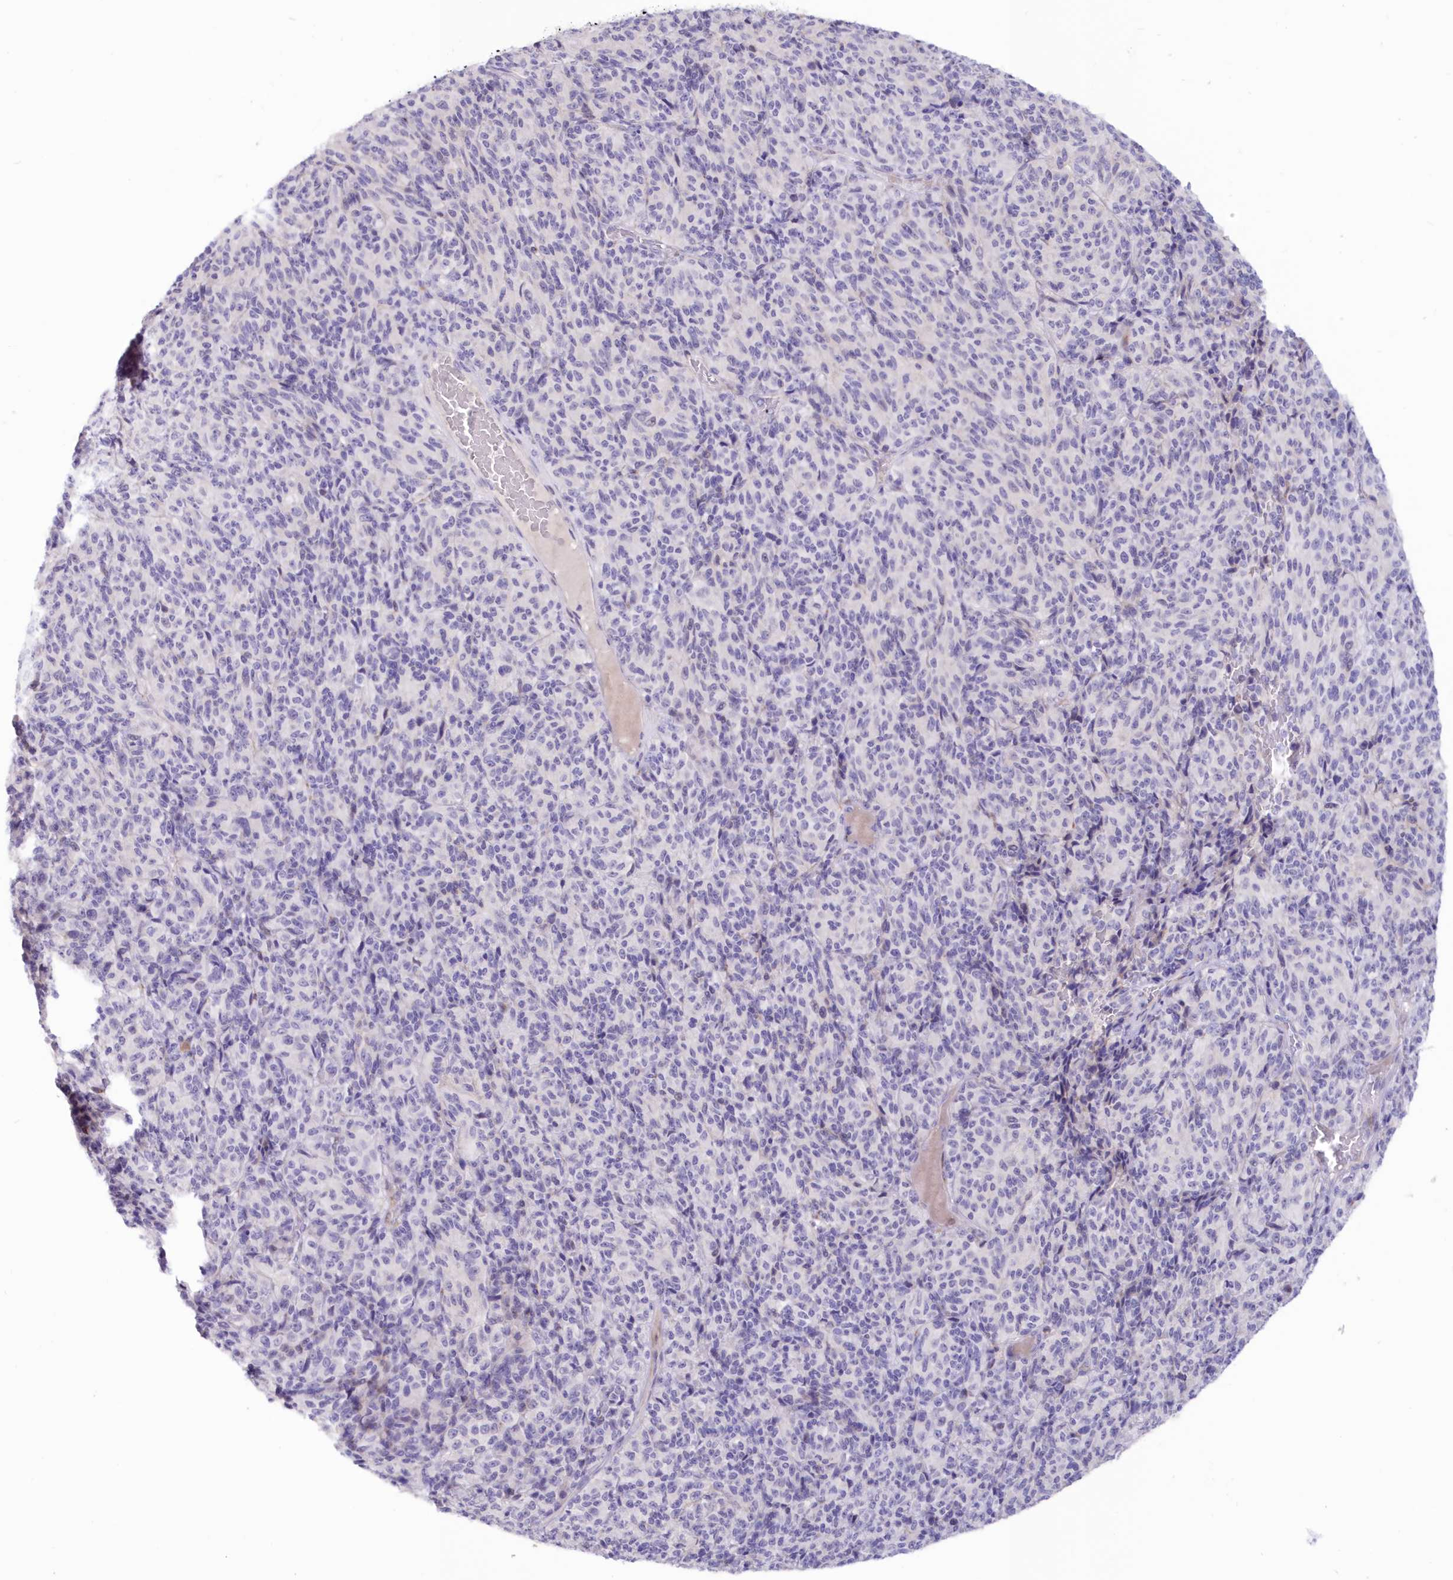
{"staining": {"intensity": "negative", "quantity": "none", "location": "none"}, "tissue": "melanoma", "cell_type": "Tumor cells", "image_type": "cancer", "snomed": [{"axis": "morphology", "description": "Malignant melanoma, Metastatic site"}, {"axis": "topography", "description": "Brain"}], "caption": "There is no significant positivity in tumor cells of melanoma. The staining was performed using DAB (3,3'-diaminobenzidine) to visualize the protein expression in brown, while the nuclei were stained in blue with hematoxylin (Magnification: 20x).", "gene": "SNED1", "patient": {"sex": "female", "age": 56}}